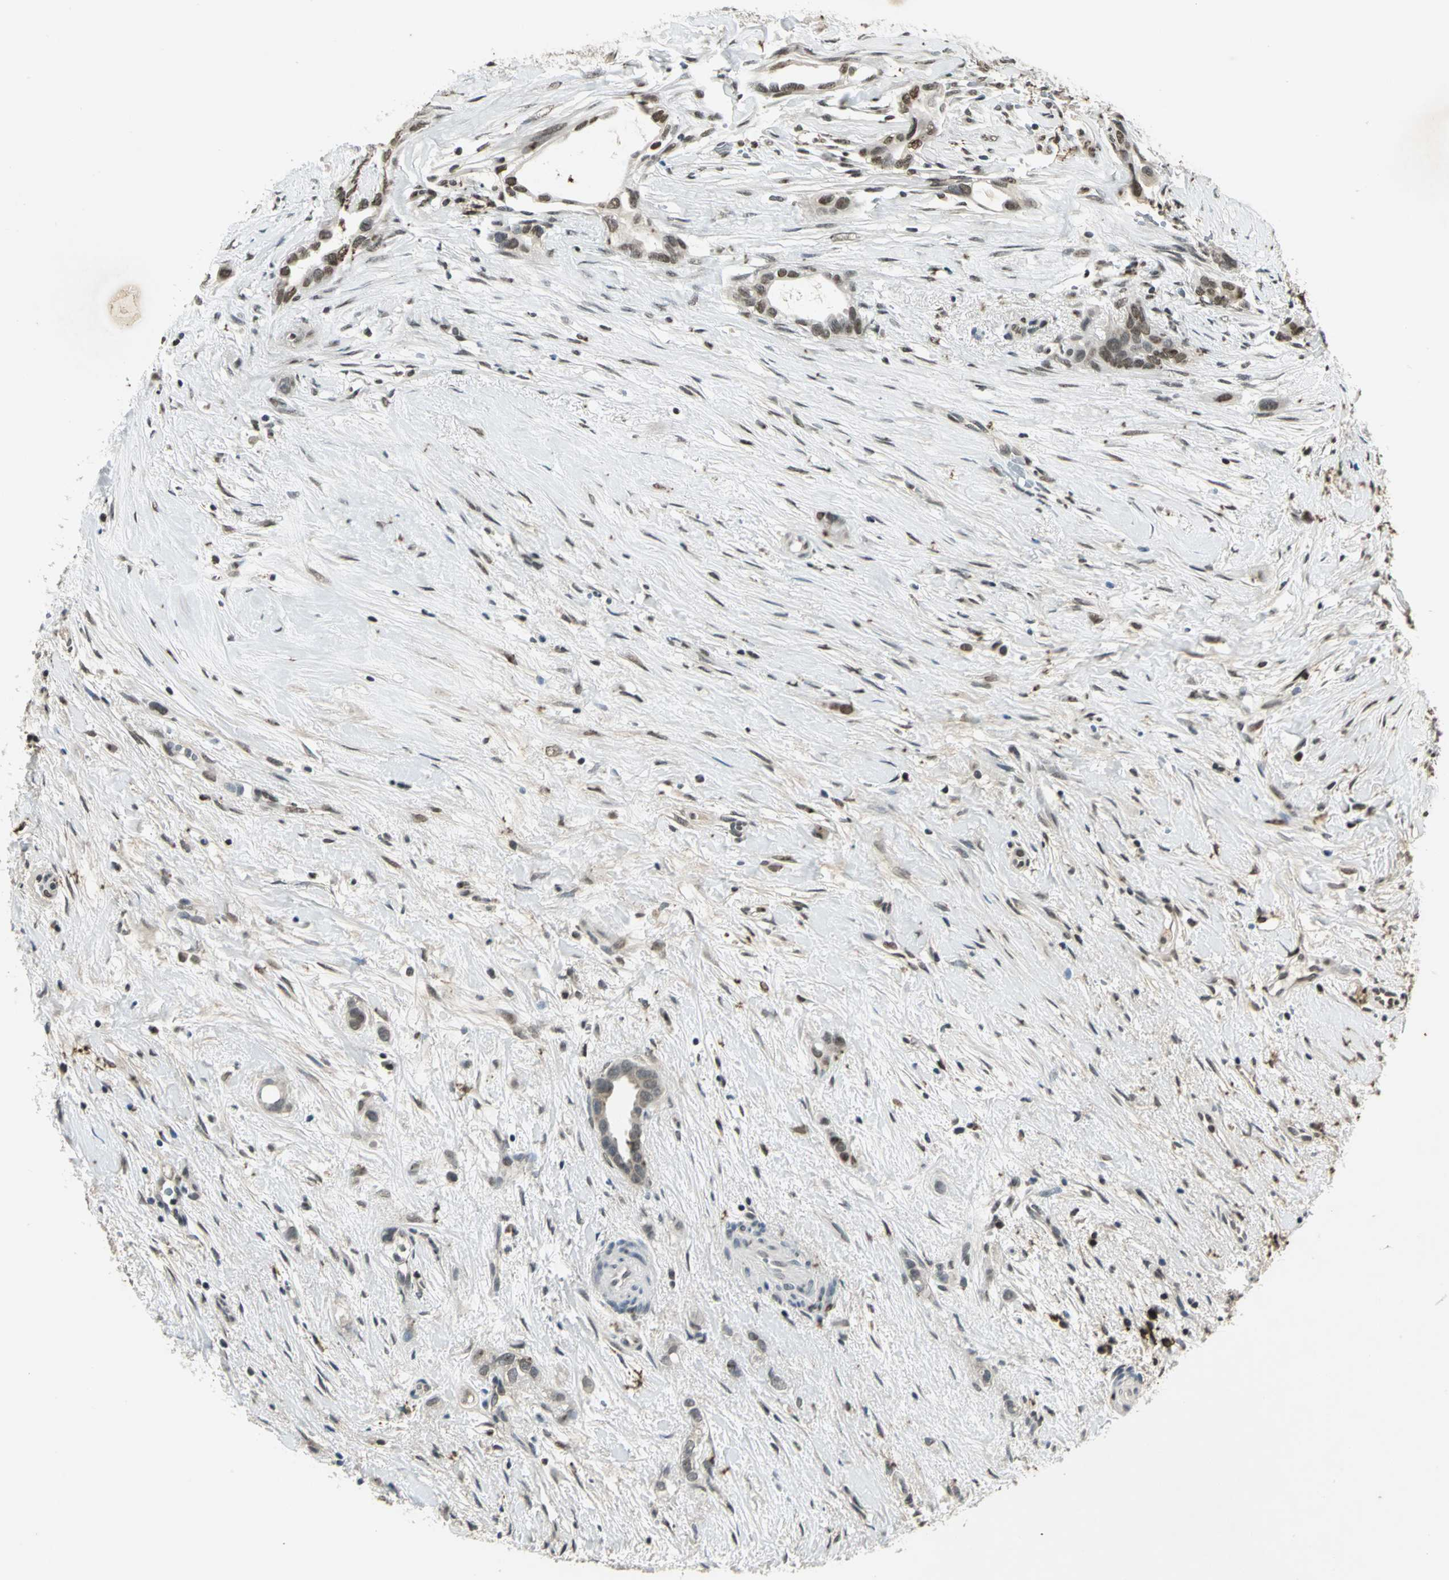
{"staining": {"intensity": "strong", "quantity": ">75%", "location": "nuclear"}, "tissue": "liver cancer", "cell_type": "Tumor cells", "image_type": "cancer", "snomed": [{"axis": "morphology", "description": "Cholangiocarcinoma"}, {"axis": "topography", "description": "Liver"}], "caption": "Strong nuclear protein positivity is identified in about >75% of tumor cells in cholangiocarcinoma (liver). (Brightfield microscopy of DAB IHC at high magnification).", "gene": "RAD17", "patient": {"sex": "female", "age": 65}}